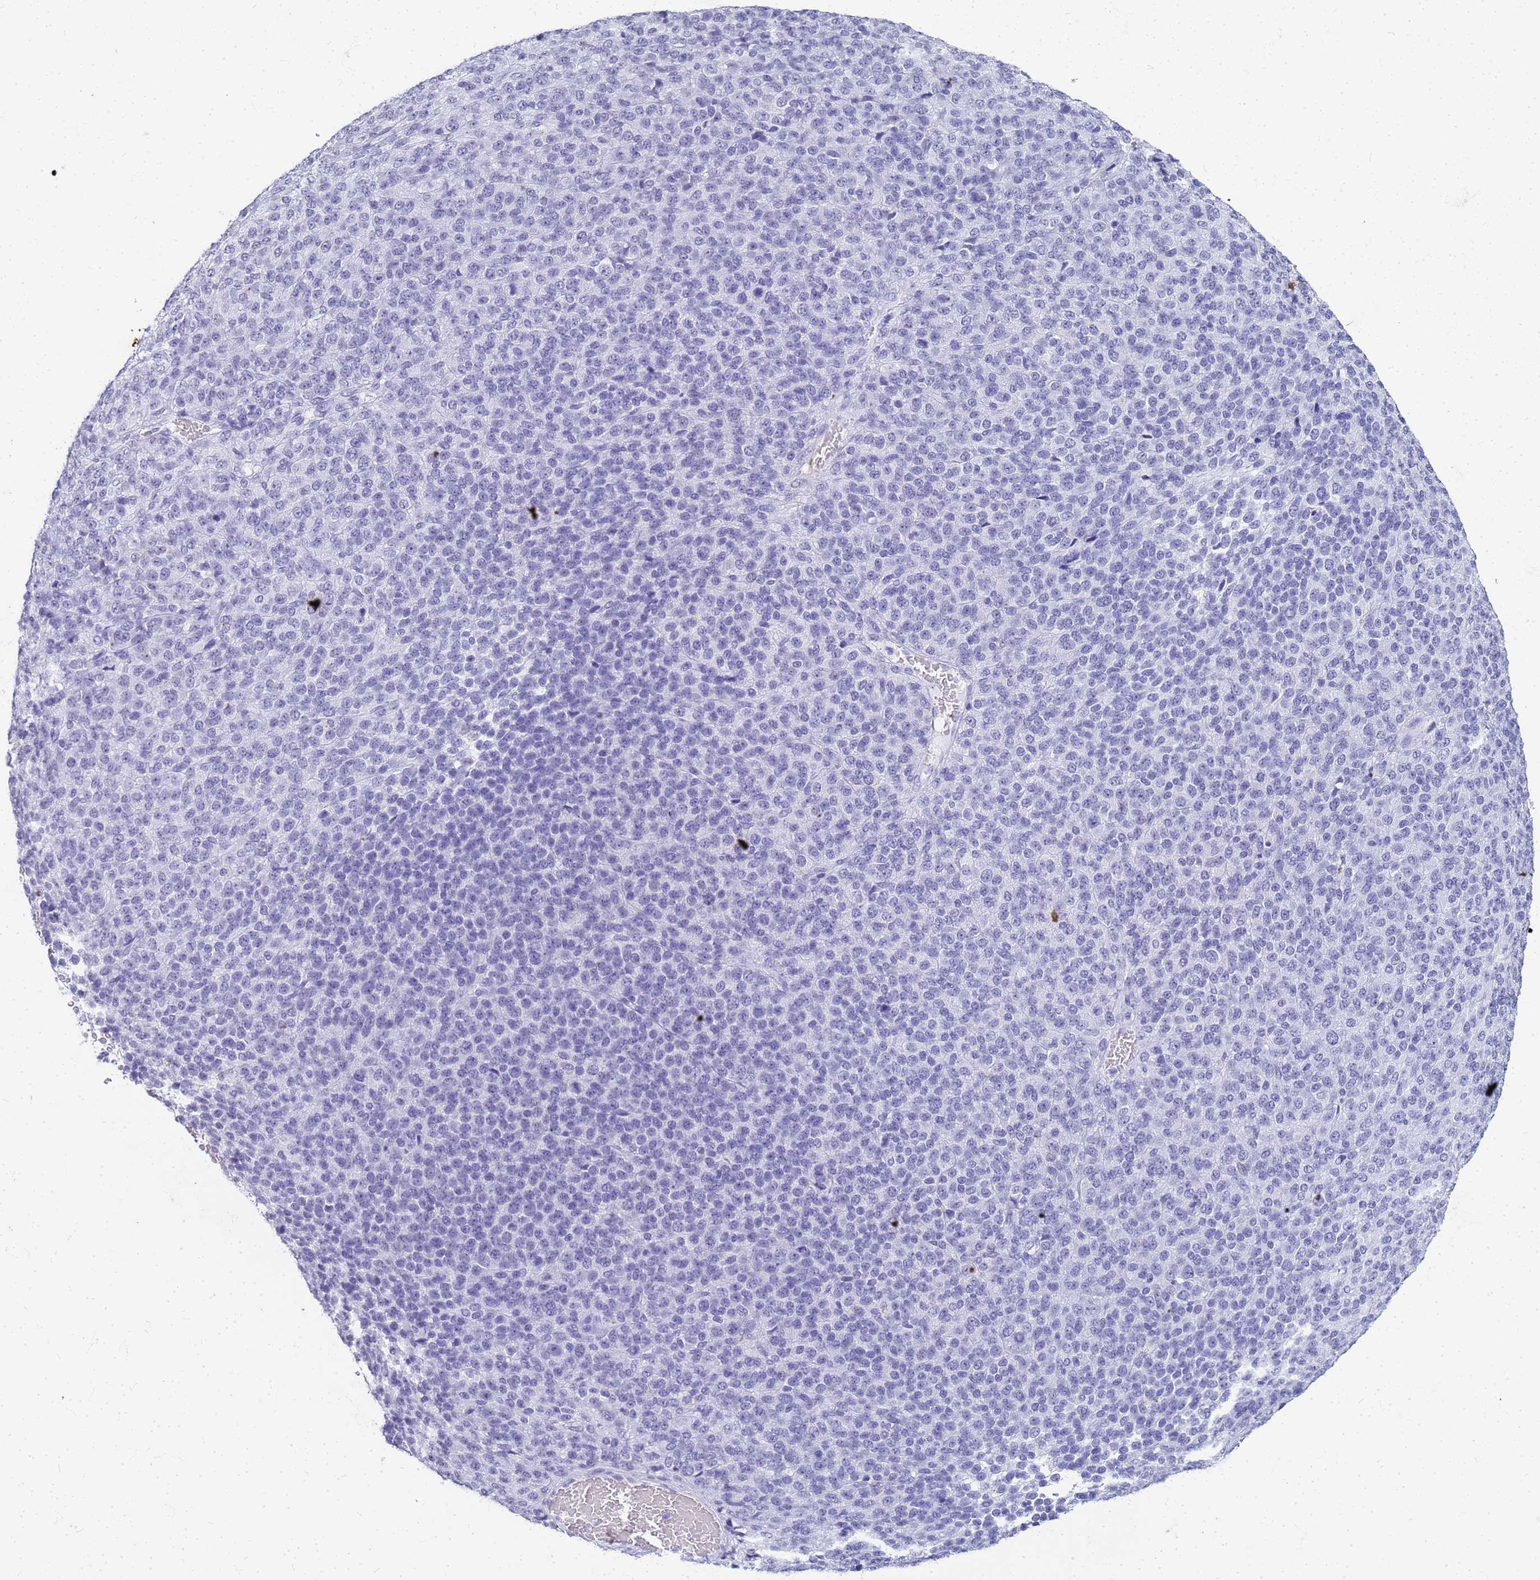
{"staining": {"intensity": "negative", "quantity": "none", "location": "none"}, "tissue": "melanoma", "cell_type": "Tumor cells", "image_type": "cancer", "snomed": [{"axis": "morphology", "description": "Malignant melanoma, Metastatic site"}, {"axis": "topography", "description": "Brain"}], "caption": "This photomicrograph is of malignant melanoma (metastatic site) stained with immunohistochemistry to label a protein in brown with the nuclei are counter-stained blue. There is no positivity in tumor cells.", "gene": "SLC7A9", "patient": {"sex": "female", "age": 56}}